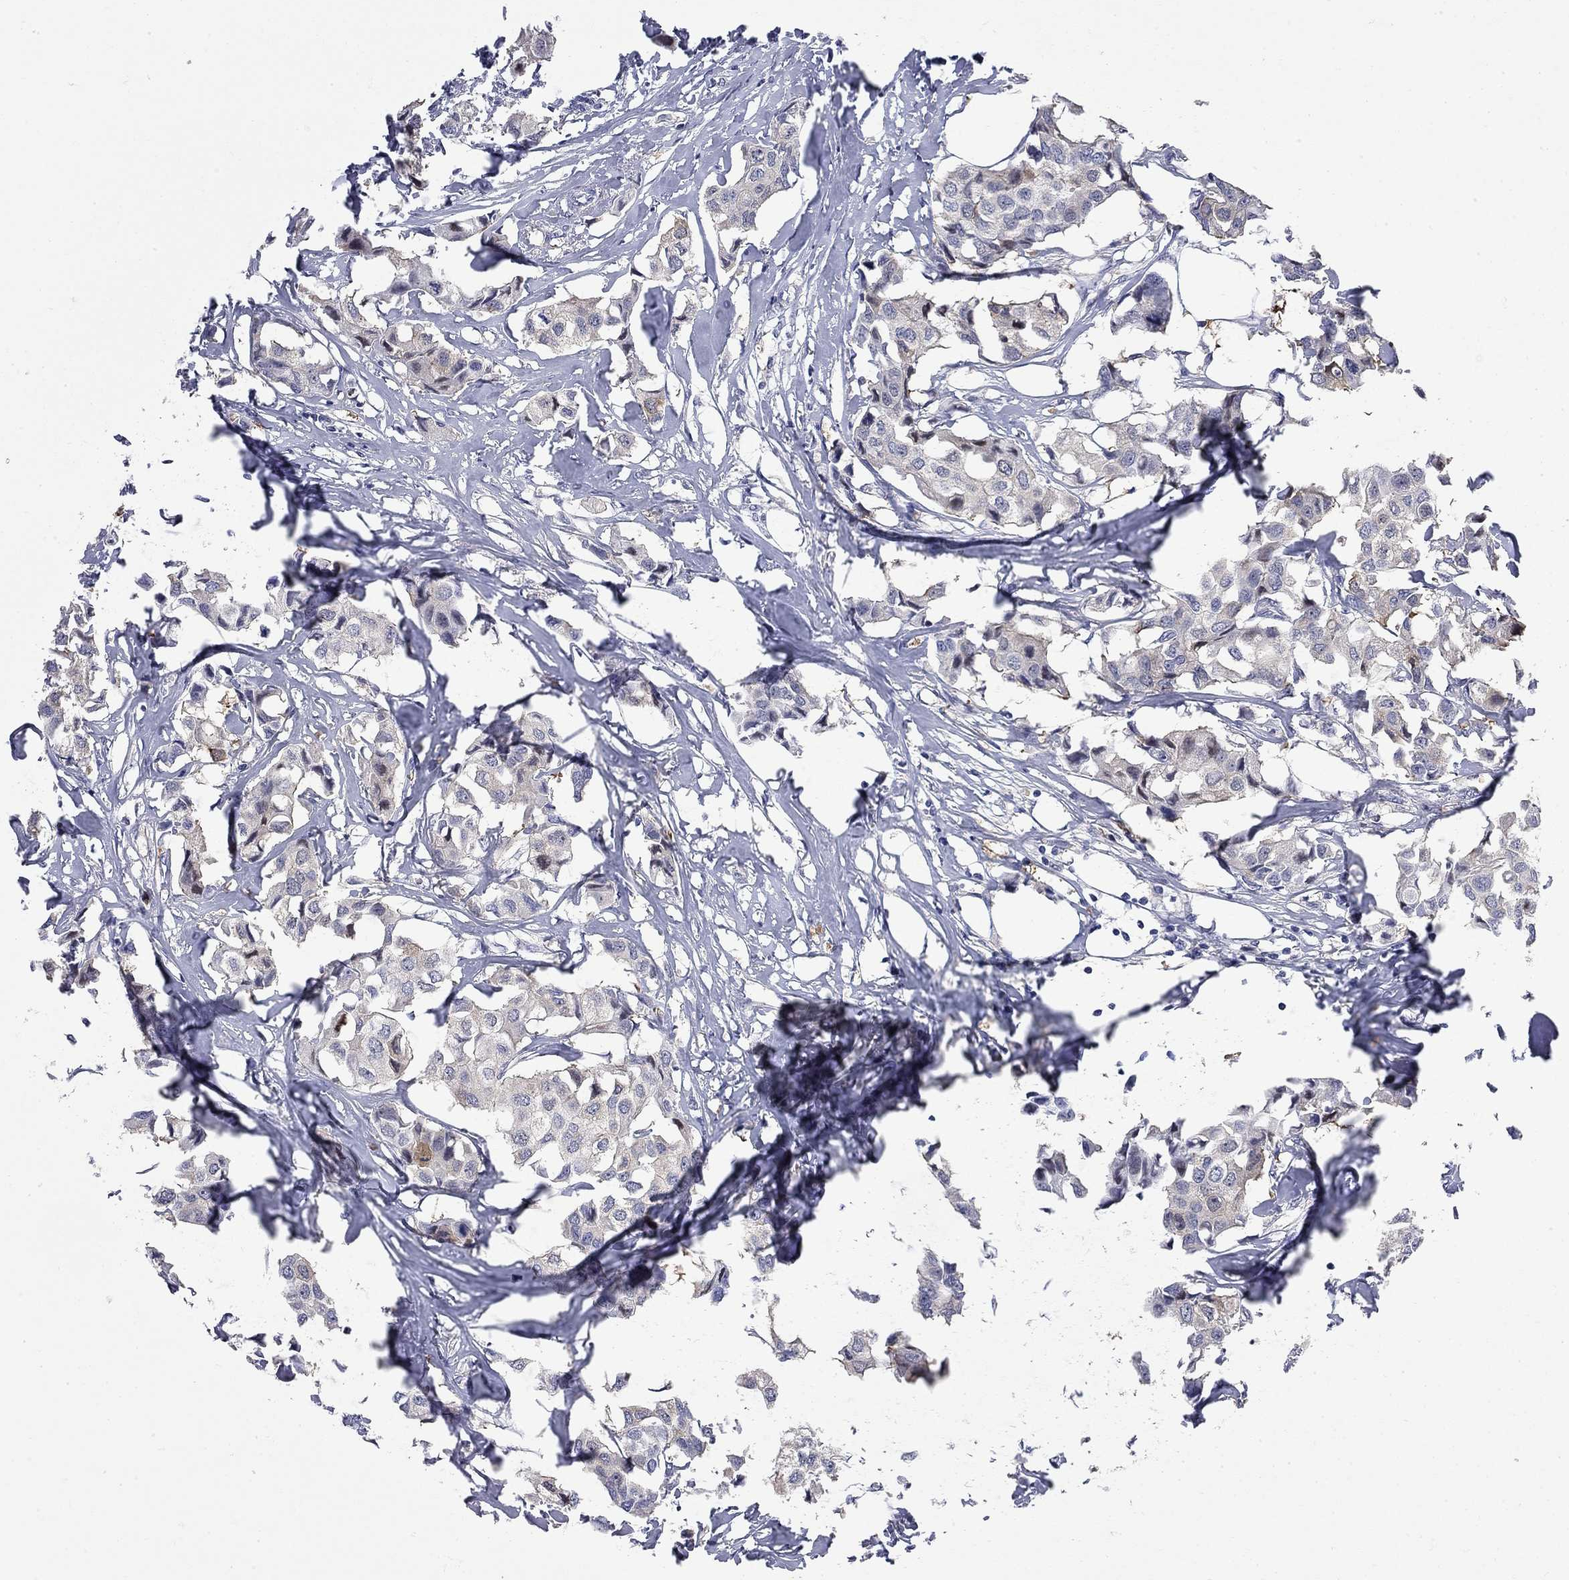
{"staining": {"intensity": "negative", "quantity": "none", "location": "none"}, "tissue": "breast cancer", "cell_type": "Tumor cells", "image_type": "cancer", "snomed": [{"axis": "morphology", "description": "Duct carcinoma"}, {"axis": "topography", "description": "Breast"}], "caption": "Breast cancer stained for a protein using immunohistochemistry reveals no expression tumor cells.", "gene": "GALNT8", "patient": {"sex": "female", "age": 80}}